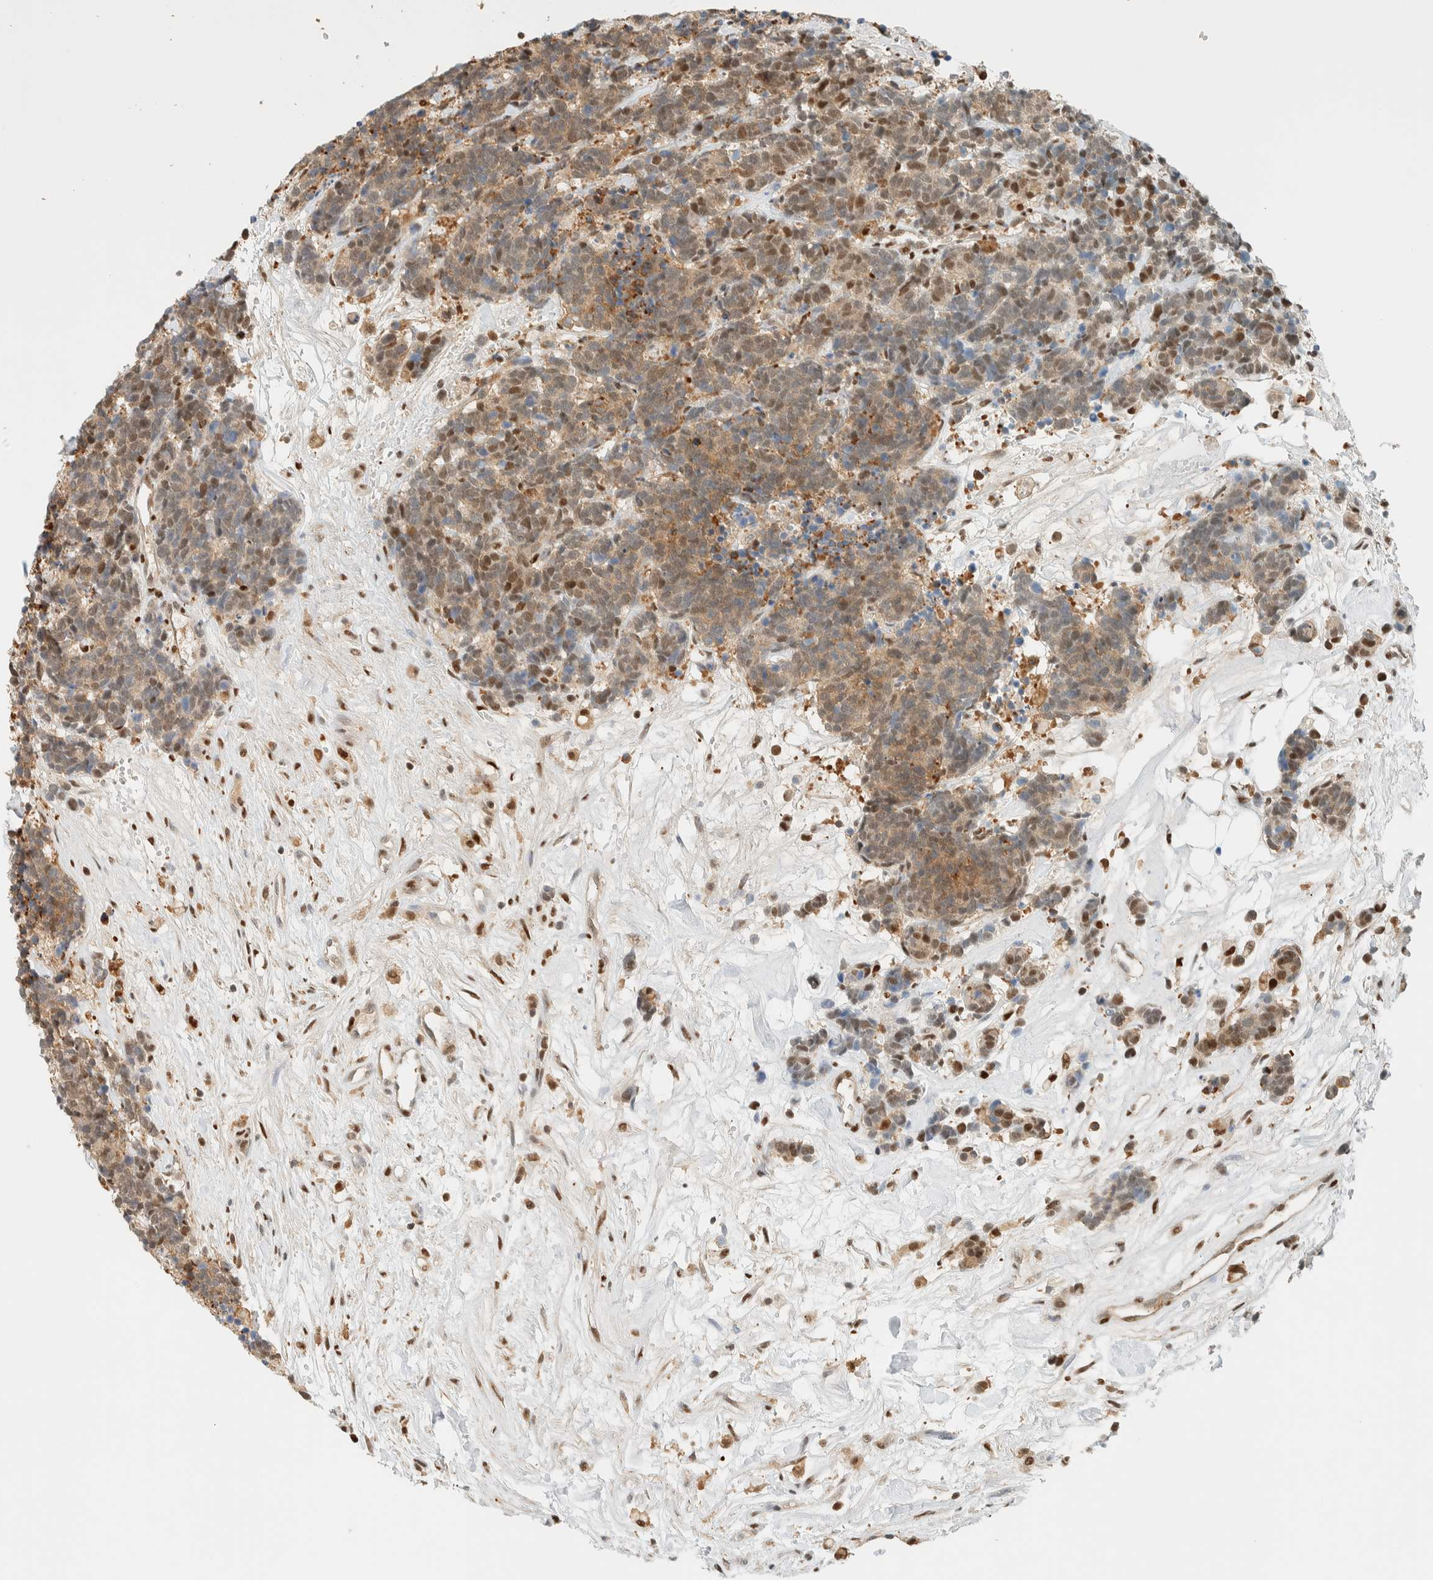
{"staining": {"intensity": "moderate", "quantity": ">75%", "location": "cytoplasmic/membranous,nuclear"}, "tissue": "carcinoid", "cell_type": "Tumor cells", "image_type": "cancer", "snomed": [{"axis": "morphology", "description": "Carcinoma, NOS"}, {"axis": "morphology", "description": "Carcinoid, malignant, NOS"}, {"axis": "topography", "description": "Urinary bladder"}], "caption": "DAB (3,3'-diaminobenzidine) immunohistochemical staining of human malignant carcinoid reveals moderate cytoplasmic/membranous and nuclear protein staining in approximately >75% of tumor cells.", "gene": "ZBTB37", "patient": {"sex": "male", "age": 57}}